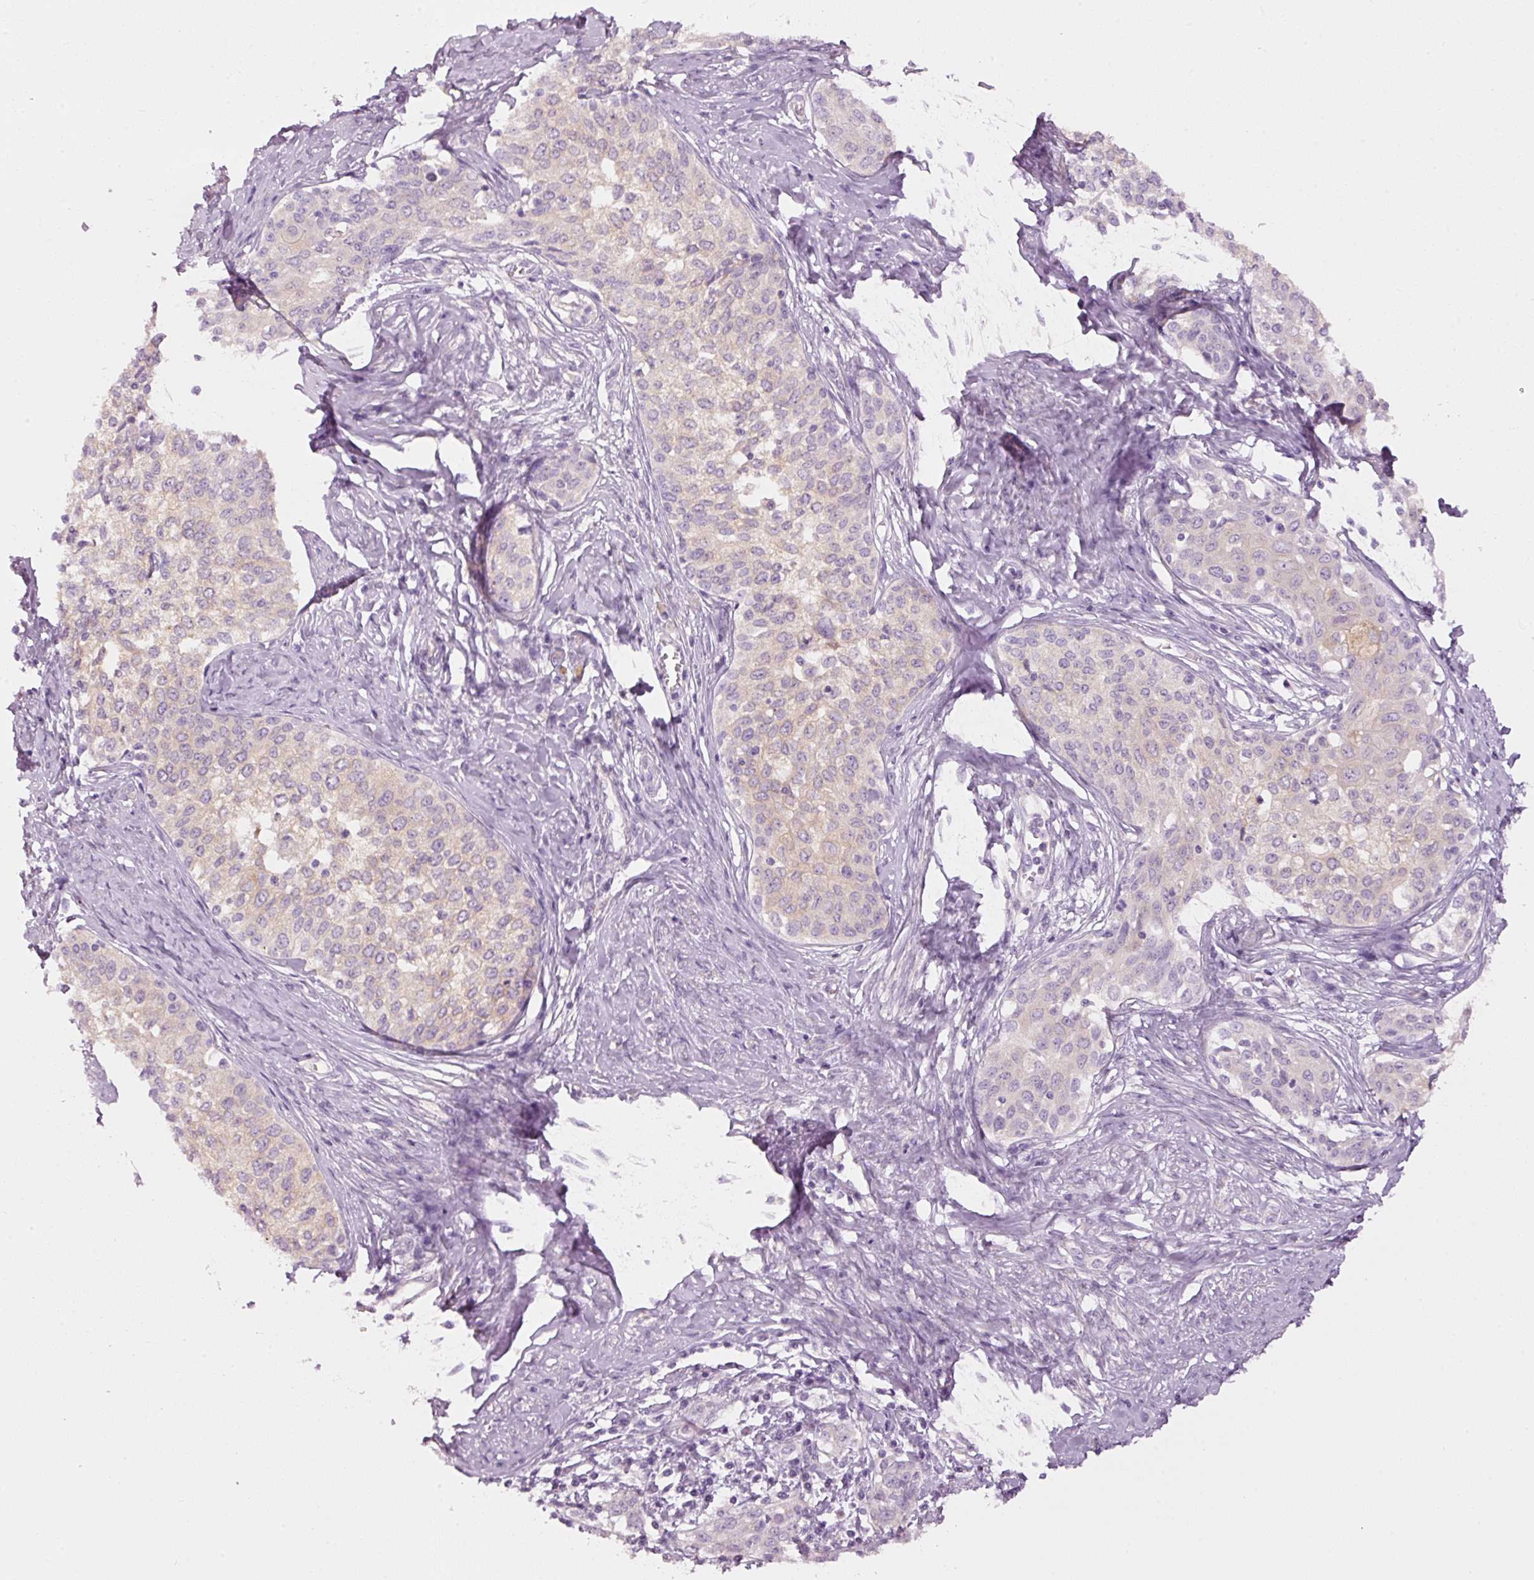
{"staining": {"intensity": "weak", "quantity": "<25%", "location": "cytoplasmic/membranous"}, "tissue": "cervical cancer", "cell_type": "Tumor cells", "image_type": "cancer", "snomed": [{"axis": "morphology", "description": "Squamous cell carcinoma, NOS"}, {"axis": "morphology", "description": "Adenocarcinoma, NOS"}, {"axis": "topography", "description": "Cervix"}], "caption": "DAB immunohistochemical staining of human cervical squamous cell carcinoma reveals no significant positivity in tumor cells. The staining is performed using DAB (3,3'-diaminobenzidine) brown chromogen with nuclei counter-stained in using hematoxylin.", "gene": "PDXDC1", "patient": {"sex": "female", "age": 52}}